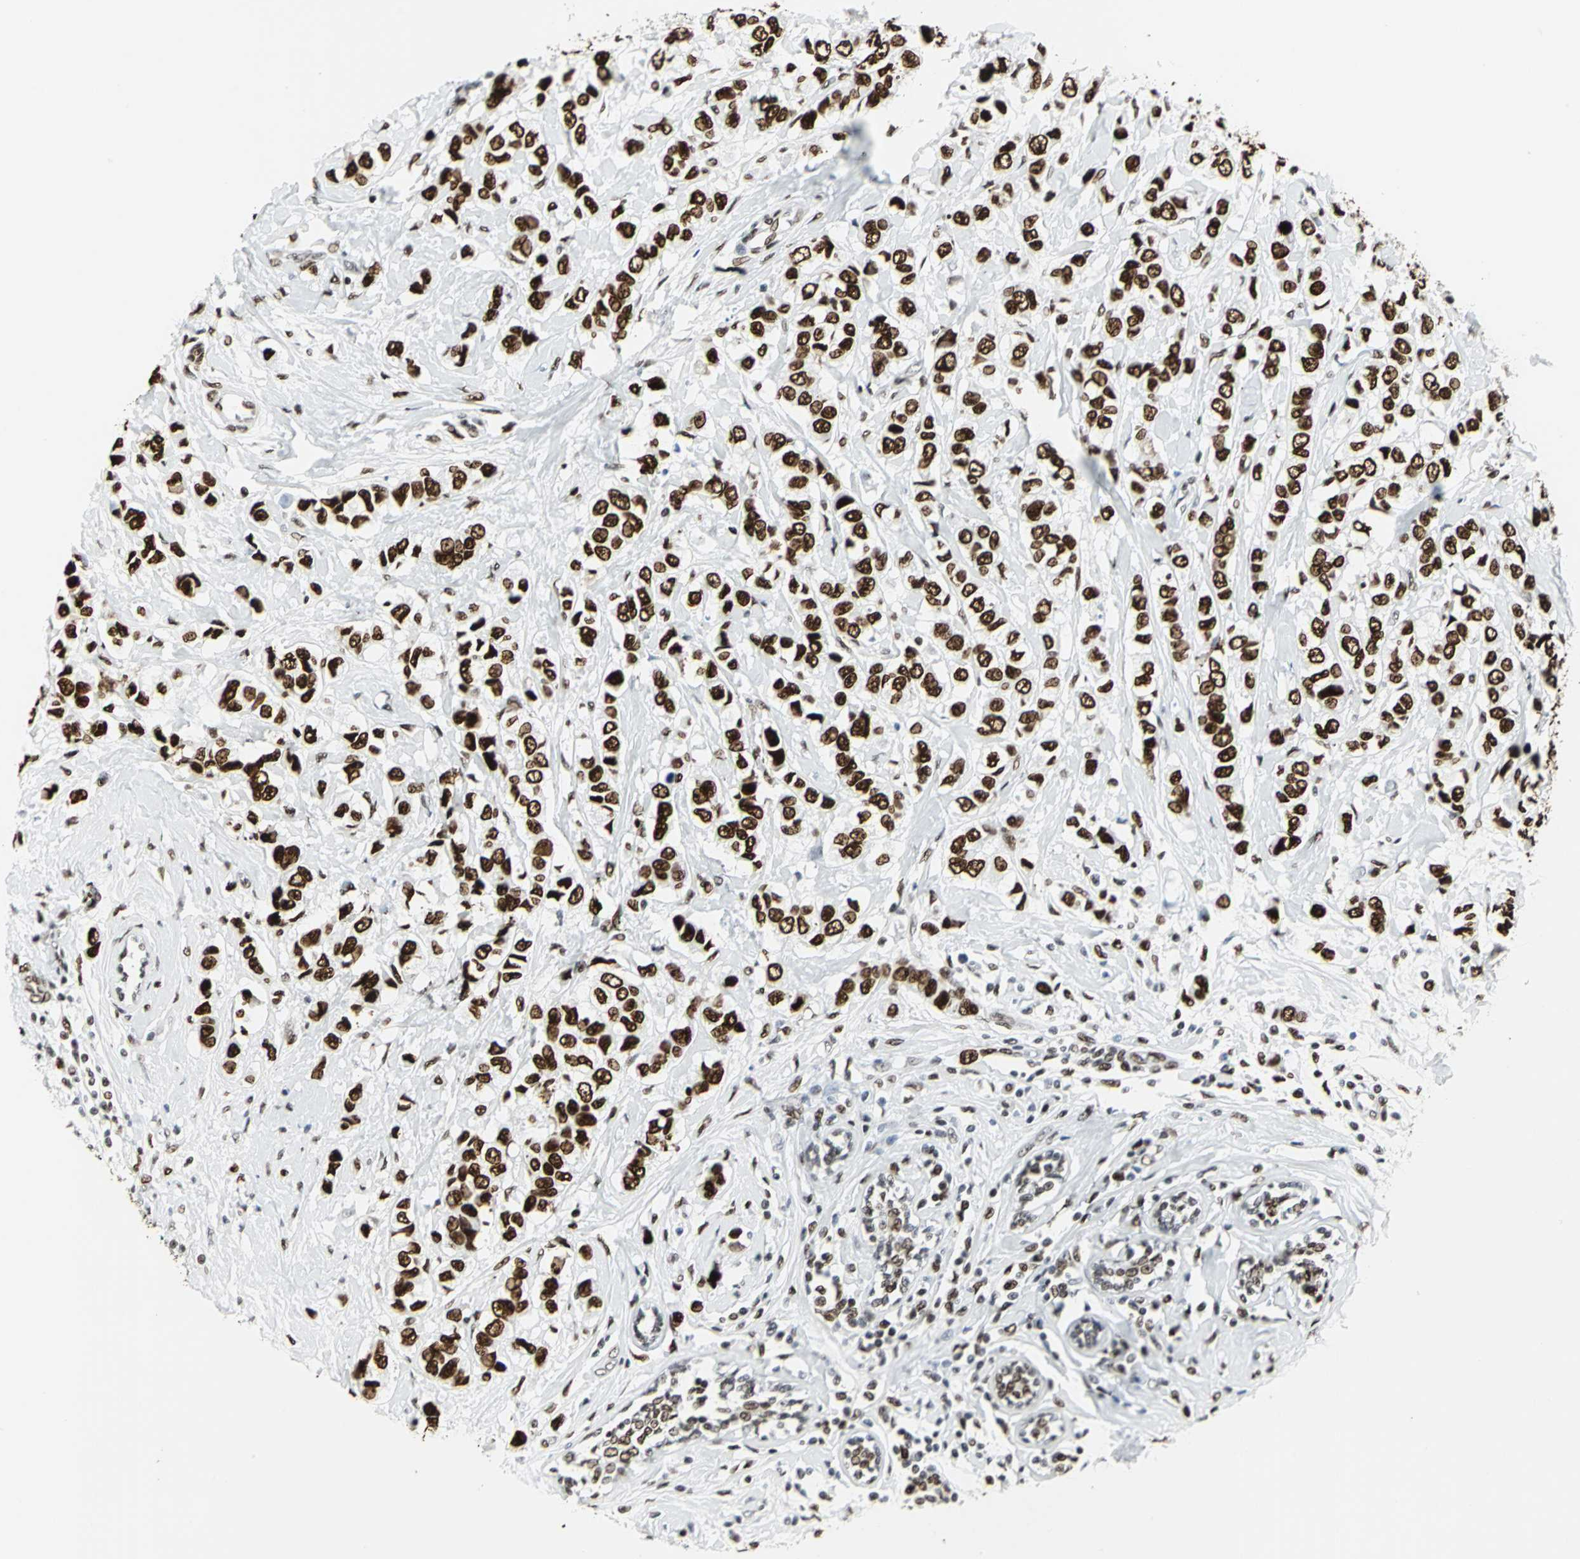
{"staining": {"intensity": "strong", "quantity": ">75%", "location": "nuclear"}, "tissue": "breast cancer", "cell_type": "Tumor cells", "image_type": "cancer", "snomed": [{"axis": "morphology", "description": "Duct carcinoma"}, {"axis": "topography", "description": "Breast"}], "caption": "An immunohistochemistry photomicrograph of neoplastic tissue is shown. Protein staining in brown highlights strong nuclear positivity in intraductal carcinoma (breast) within tumor cells. The staining was performed using DAB to visualize the protein expression in brown, while the nuclei were stained in blue with hematoxylin (Magnification: 20x).", "gene": "HDAC2", "patient": {"sex": "female", "age": 50}}